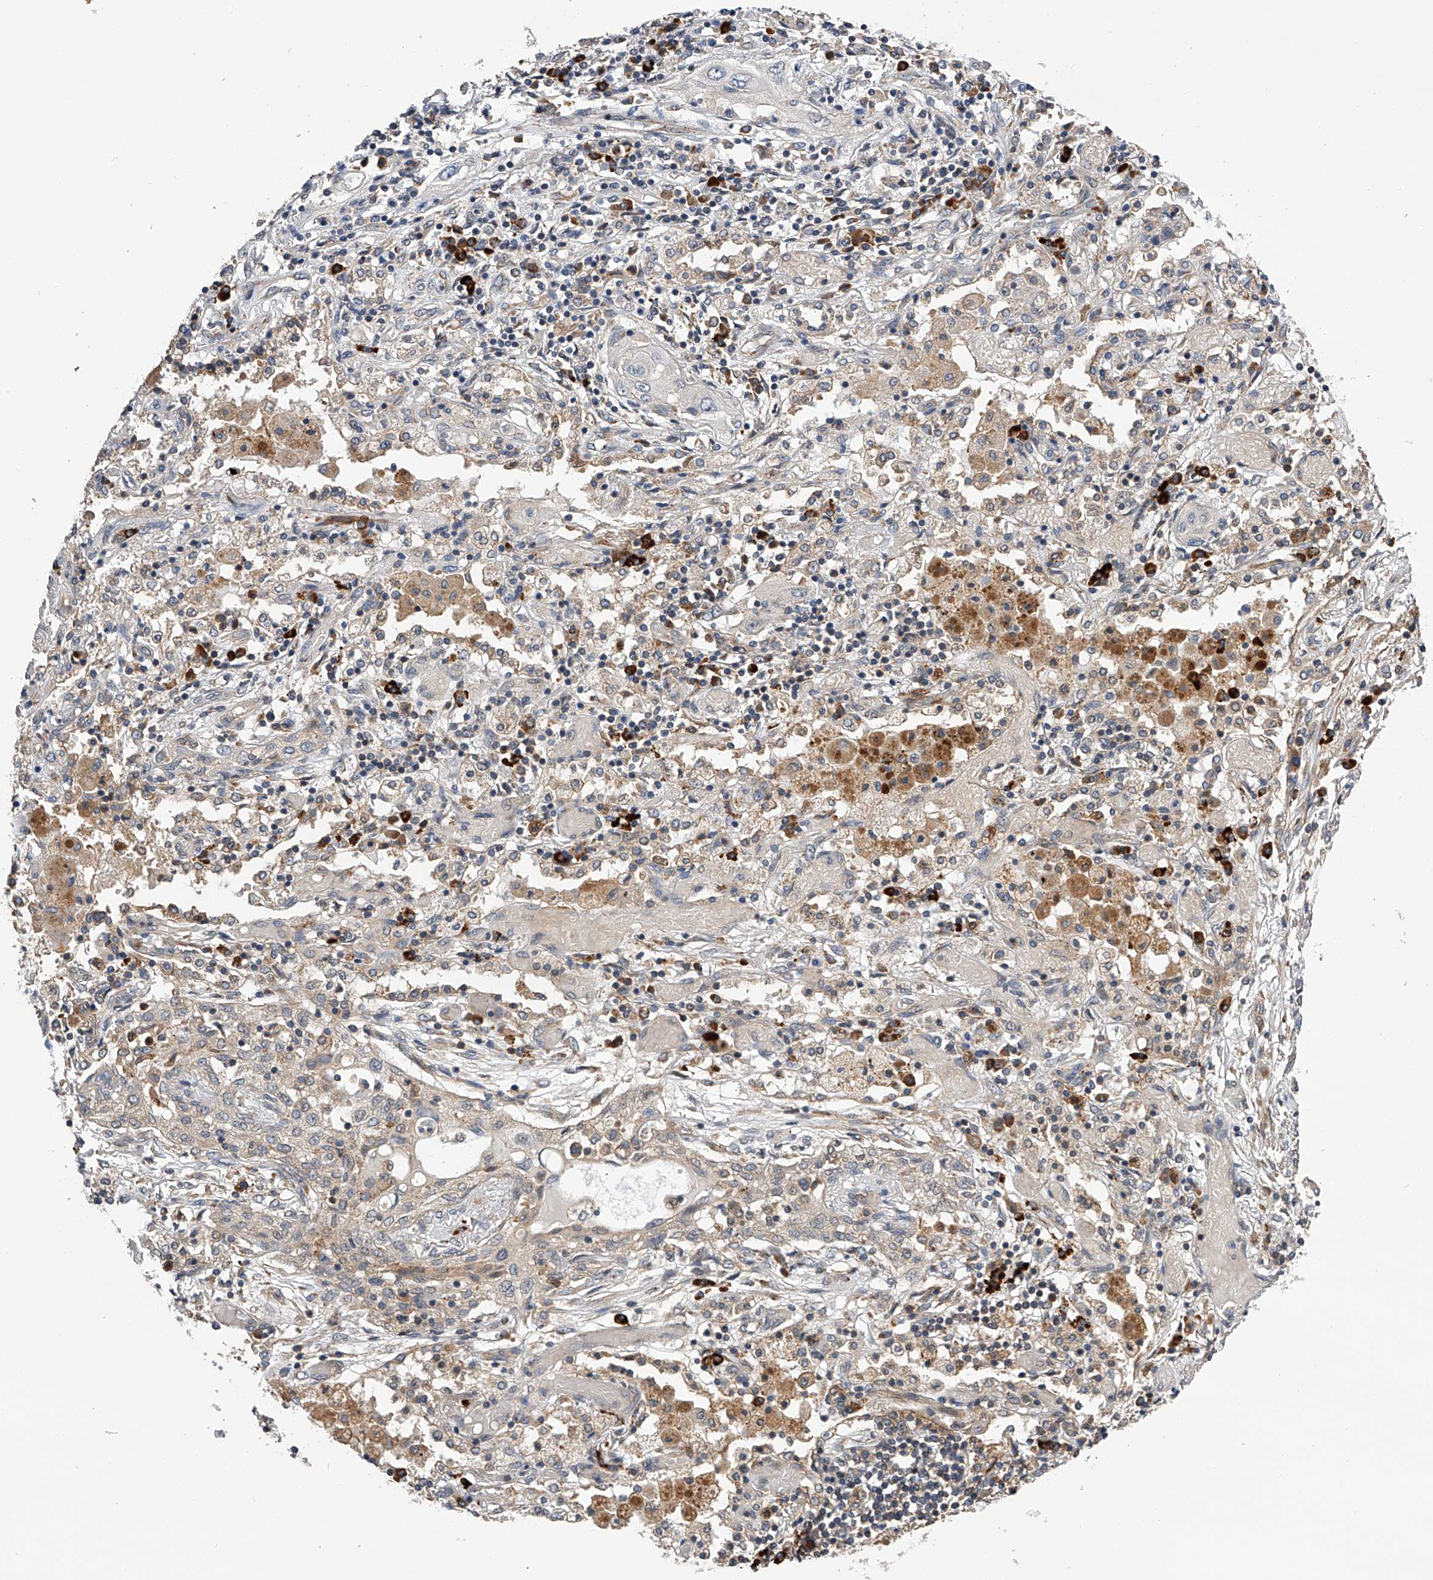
{"staining": {"intensity": "negative", "quantity": "none", "location": "none"}, "tissue": "lung cancer", "cell_type": "Tumor cells", "image_type": "cancer", "snomed": [{"axis": "morphology", "description": "Squamous cell carcinoma, NOS"}, {"axis": "topography", "description": "Lung"}], "caption": "Immunohistochemistry (IHC) histopathology image of neoplastic tissue: lung cancer stained with DAB (3,3'-diaminobenzidine) demonstrates no significant protein staining in tumor cells.", "gene": "SPOCK1", "patient": {"sex": "female", "age": 47}}